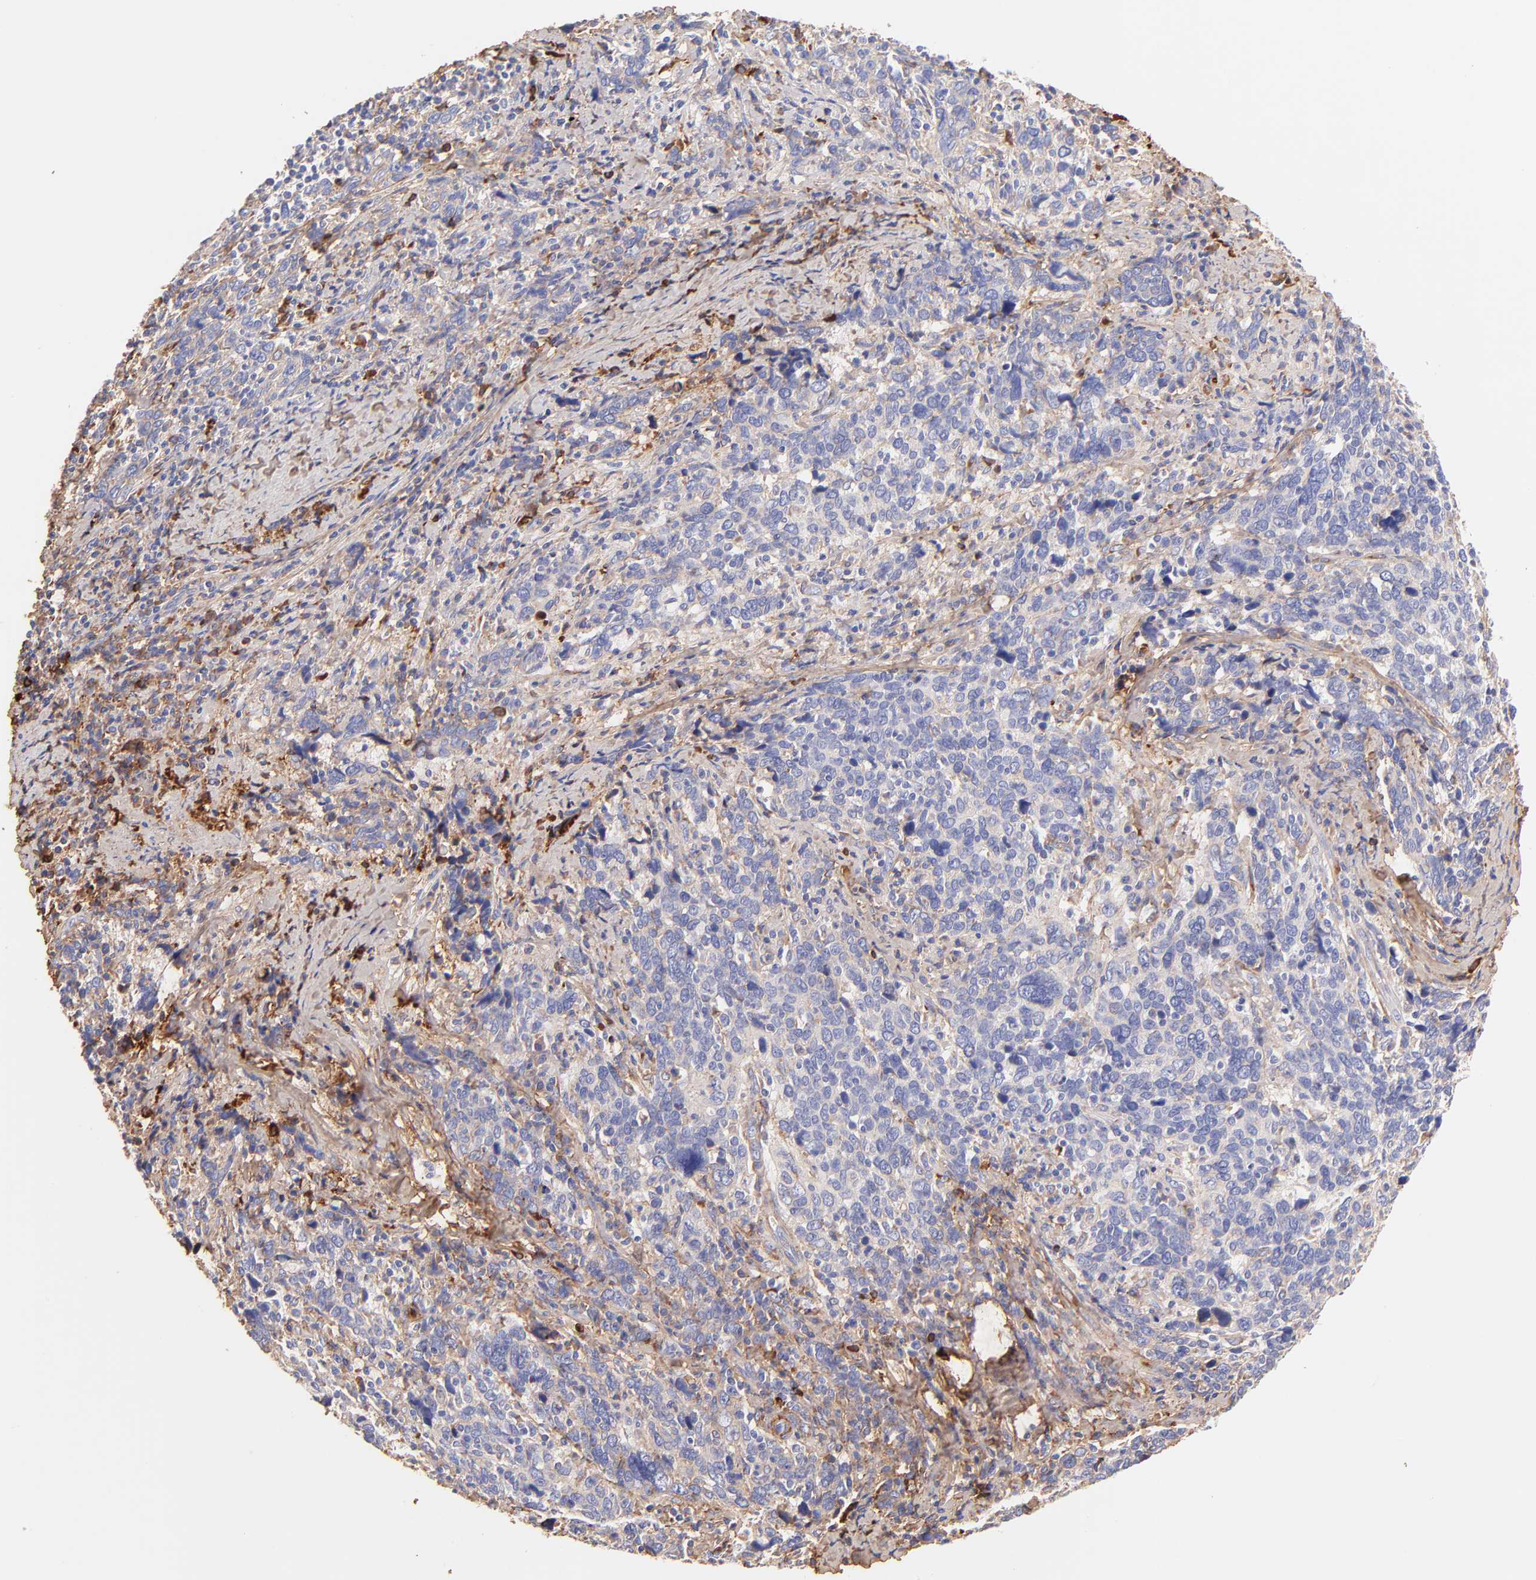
{"staining": {"intensity": "weak", "quantity": "25%-75%", "location": "cytoplasmic/membranous"}, "tissue": "cervical cancer", "cell_type": "Tumor cells", "image_type": "cancer", "snomed": [{"axis": "morphology", "description": "Squamous cell carcinoma, NOS"}, {"axis": "topography", "description": "Cervix"}], "caption": "Immunohistochemistry photomicrograph of human cervical squamous cell carcinoma stained for a protein (brown), which displays low levels of weak cytoplasmic/membranous expression in approximately 25%-75% of tumor cells.", "gene": "BGN", "patient": {"sex": "female", "age": 41}}